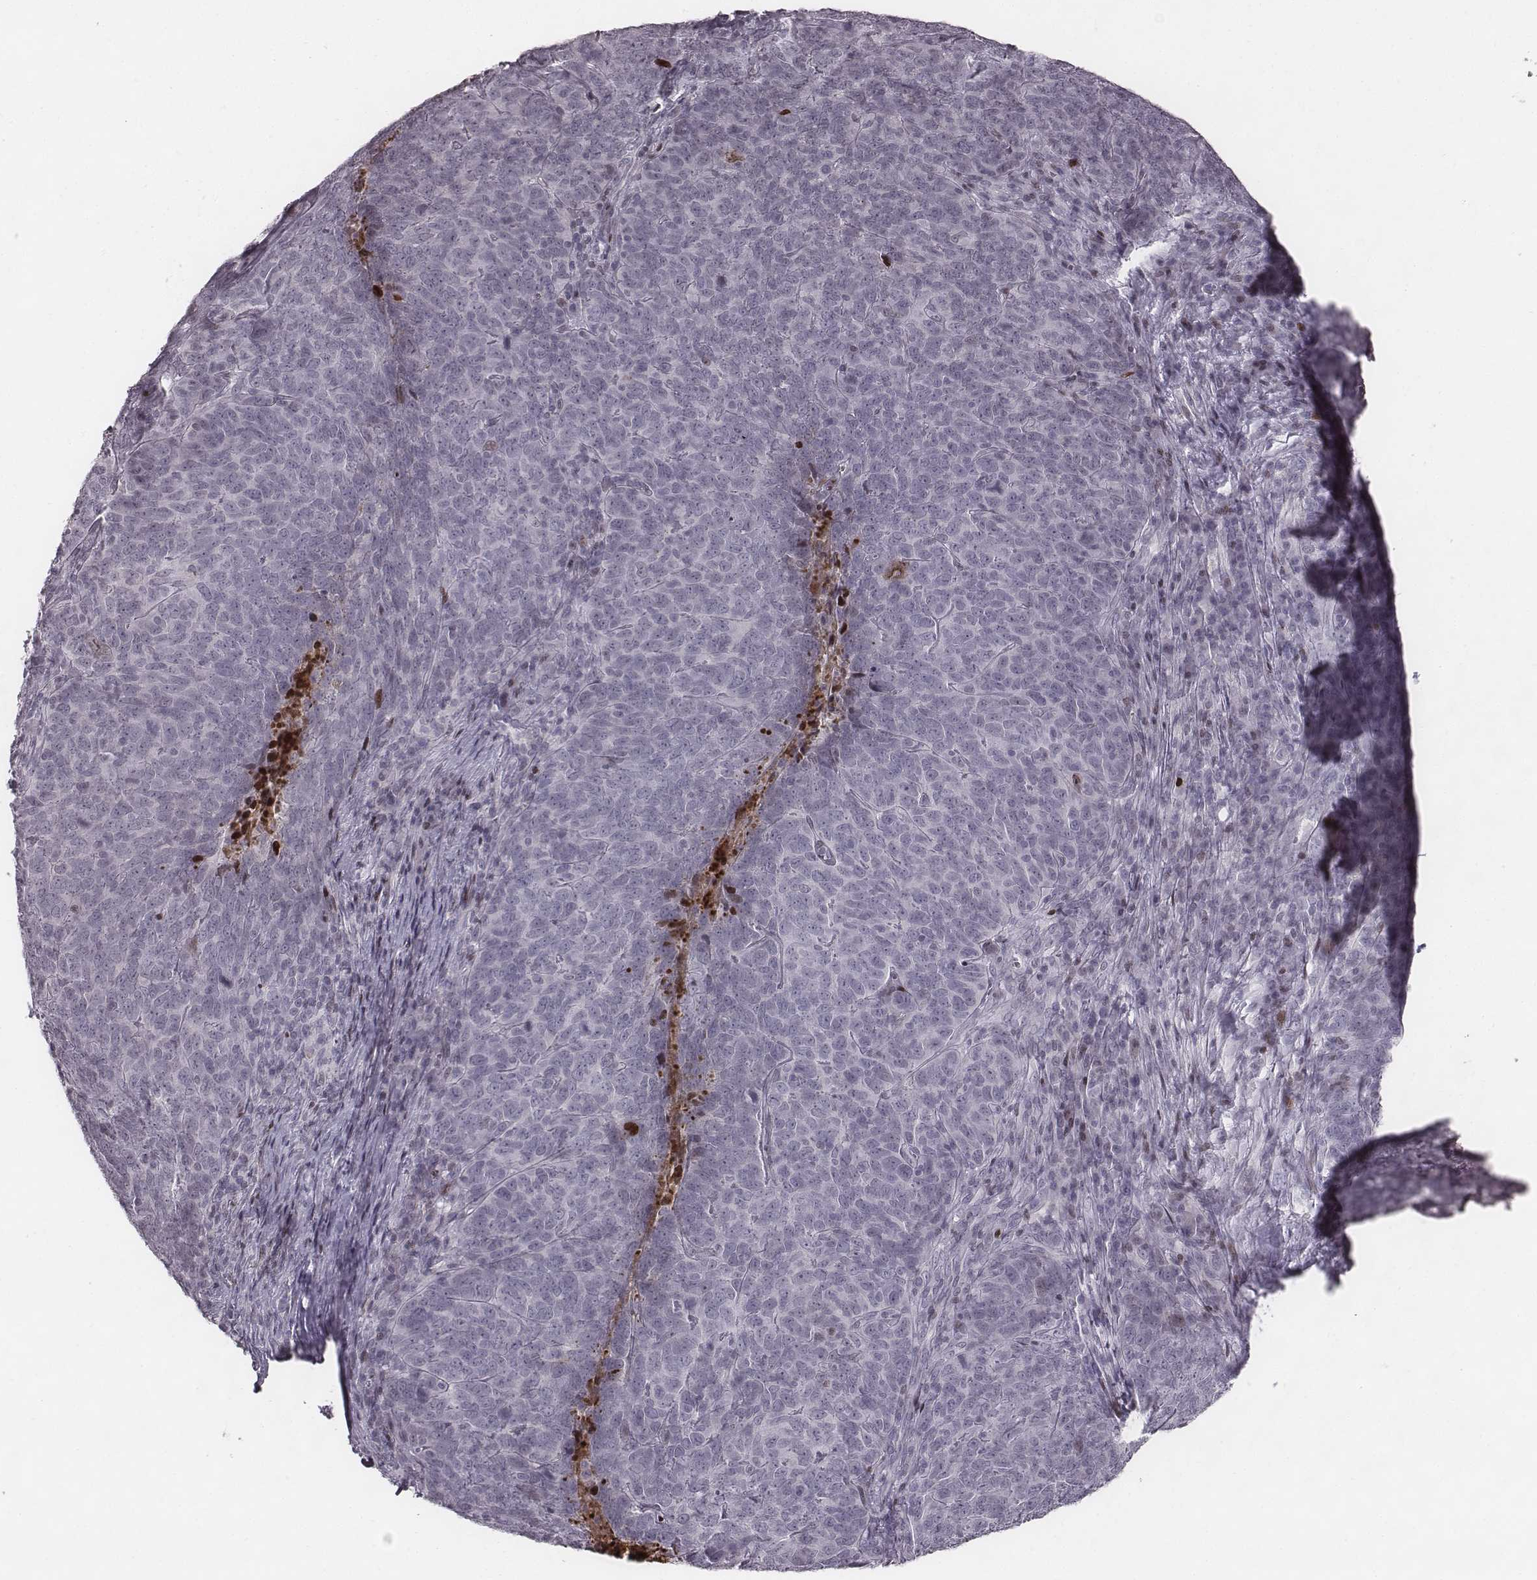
{"staining": {"intensity": "negative", "quantity": "none", "location": "none"}, "tissue": "skin cancer", "cell_type": "Tumor cells", "image_type": "cancer", "snomed": [{"axis": "morphology", "description": "Squamous cell carcinoma, NOS"}, {"axis": "topography", "description": "Skin"}, {"axis": "topography", "description": "Anal"}], "caption": "Skin squamous cell carcinoma was stained to show a protein in brown. There is no significant staining in tumor cells.", "gene": "NDC1", "patient": {"sex": "female", "age": 51}}